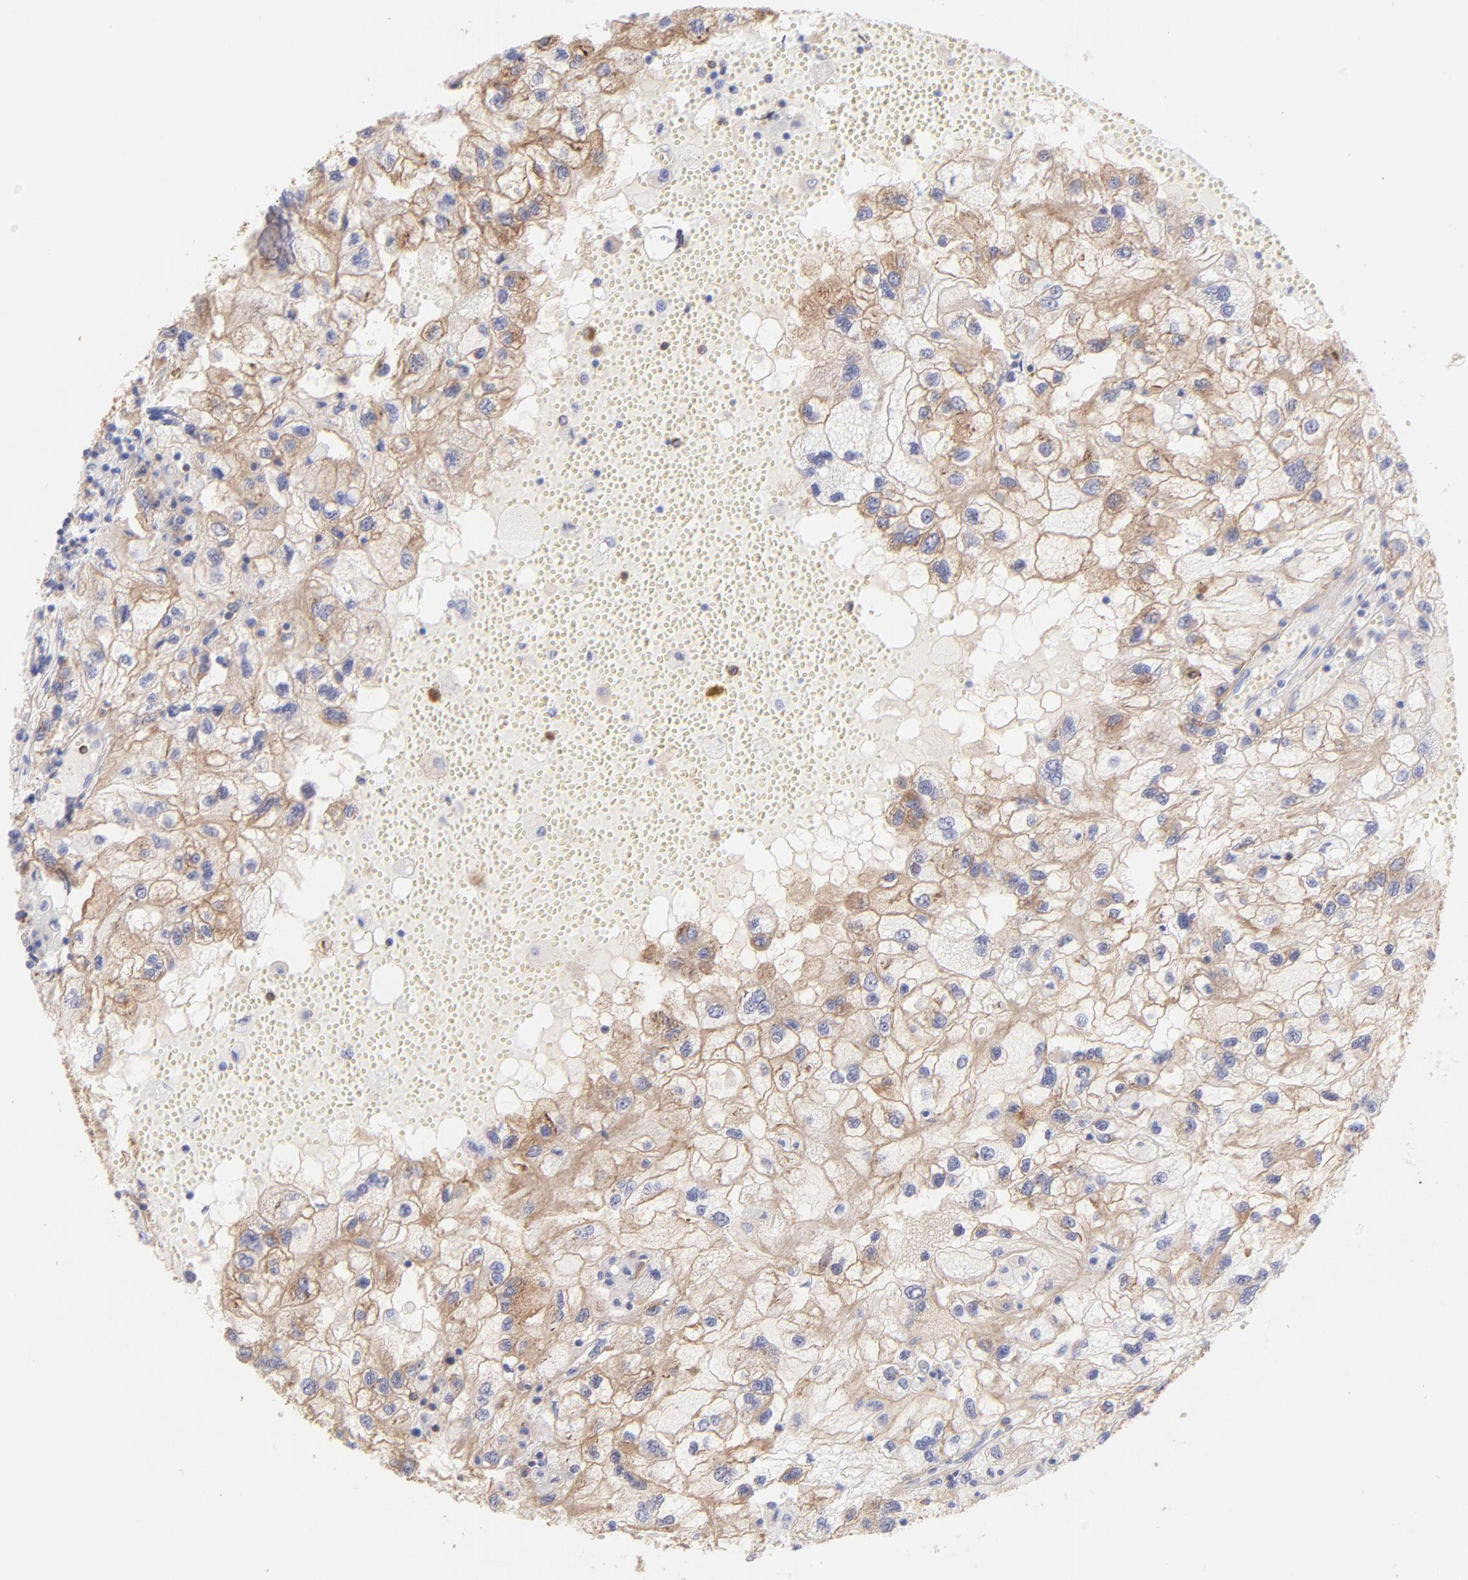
{"staining": {"intensity": "moderate", "quantity": ">75%", "location": "cytoplasmic/membranous"}, "tissue": "renal cancer", "cell_type": "Tumor cells", "image_type": "cancer", "snomed": [{"axis": "morphology", "description": "Normal tissue, NOS"}, {"axis": "morphology", "description": "Adenocarcinoma, NOS"}, {"axis": "topography", "description": "Kidney"}], "caption": "Adenocarcinoma (renal) stained for a protein shows moderate cytoplasmic/membranous positivity in tumor cells.", "gene": "PRKCA", "patient": {"sex": "male", "age": 71}}